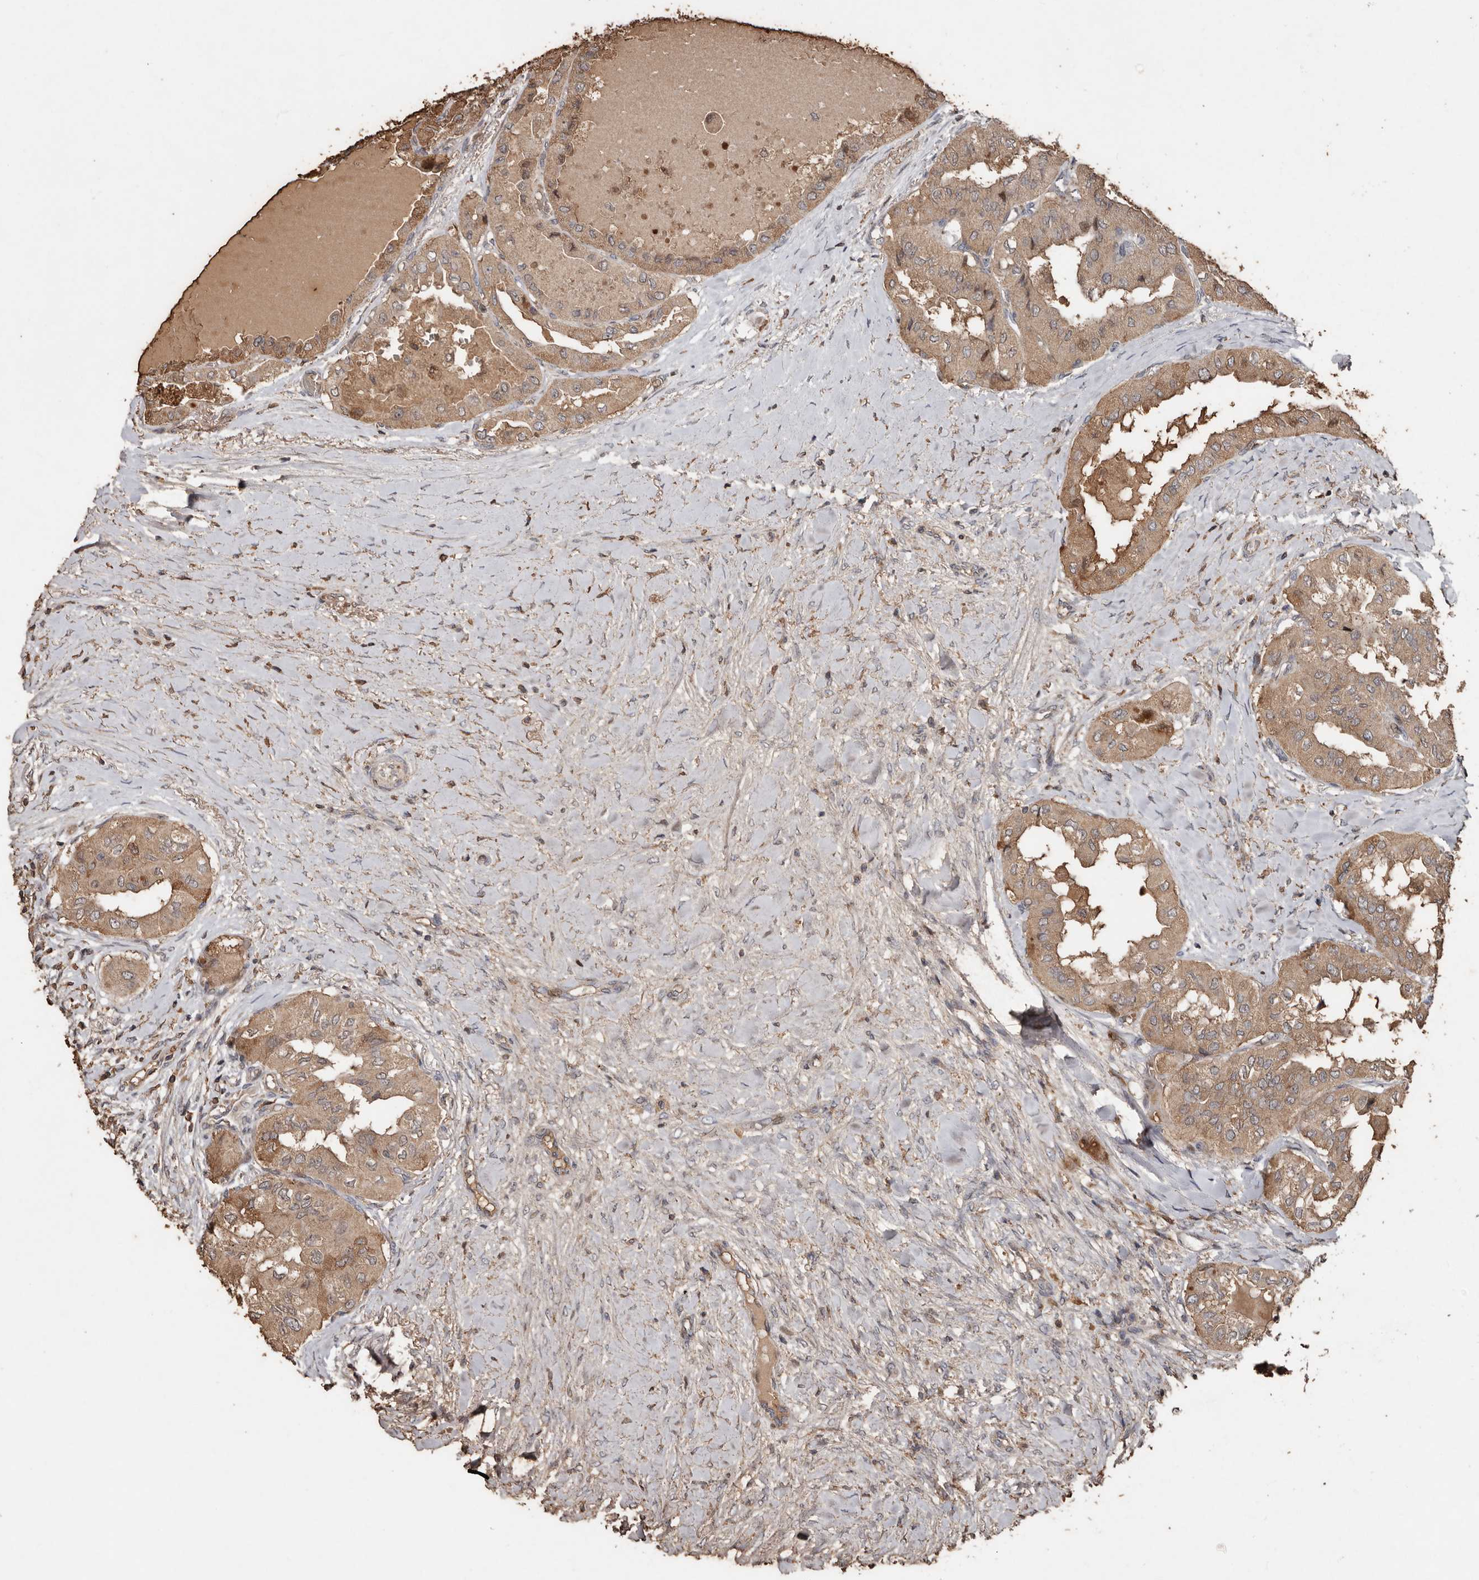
{"staining": {"intensity": "moderate", "quantity": ">75%", "location": "cytoplasmic/membranous"}, "tissue": "thyroid cancer", "cell_type": "Tumor cells", "image_type": "cancer", "snomed": [{"axis": "morphology", "description": "Papillary adenocarcinoma, NOS"}, {"axis": "topography", "description": "Thyroid gland"}], "caption": "An image showing moderate cytoplasmic/membranous positivity in about >75% of tumor cells in thyroid cancer (papillary adenocarcinoma), as visualized by brown immunohistochemical staining.", "gene": "RANBP17", "patient": {"sex": "female", "age": 59}}